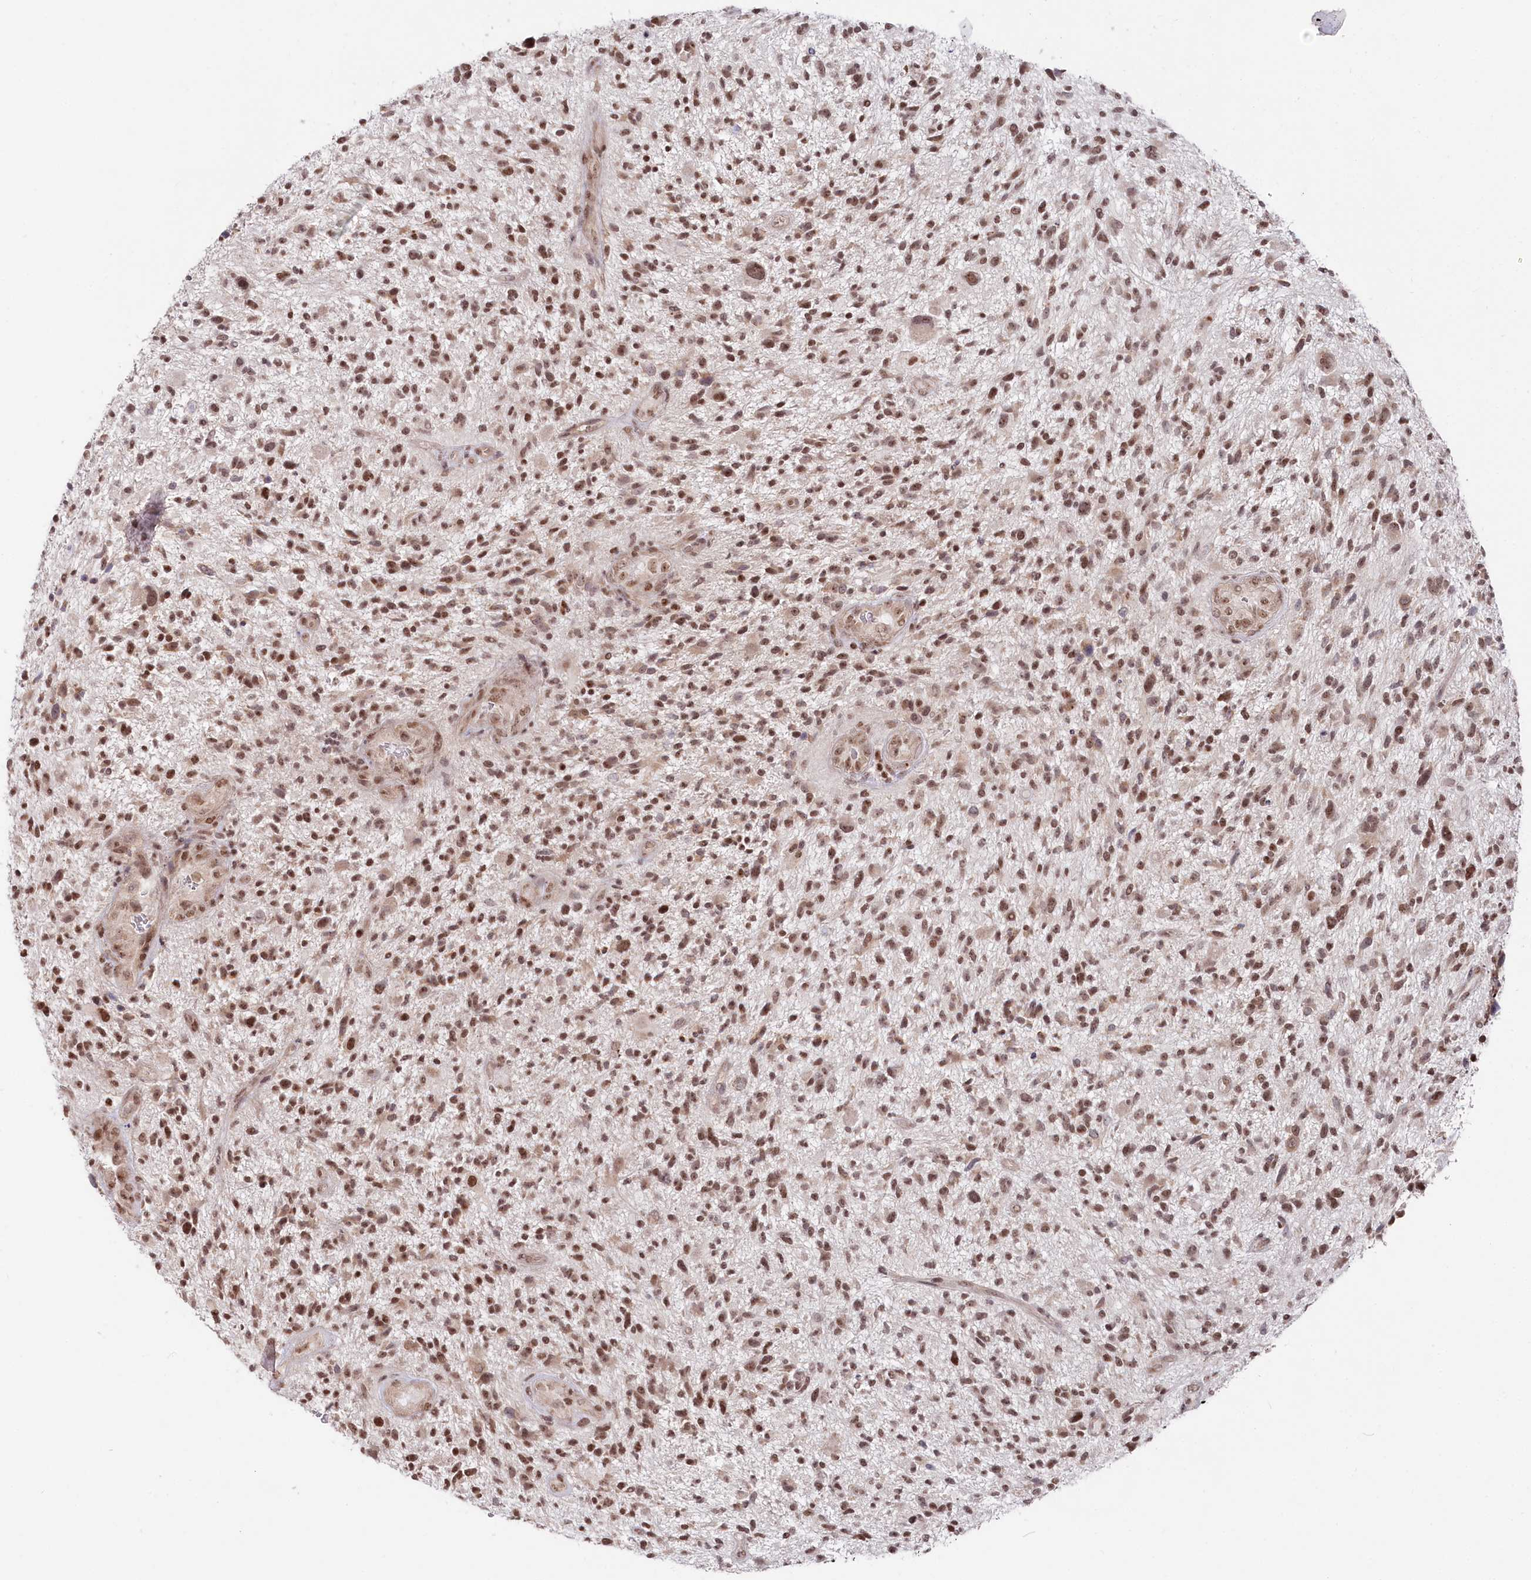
{"staining": {"intensity": "moderate", "quantity": ">75%", "location": "nuclear"}, "tissue": "glioma", "cell_type": "Tumor cells", "image_type": "cancer", "snomed": [{"axis": "morphology", "description": "Glioma, malignant, High grade"}, {"axis": "topography", "description": "Brain"}], "caption": "The histopathology image demonstrates immunohistochemical staining of malignant high-grade glioma. There is moderate nuclear positivity is present in about >75% of tumor cells.", "gene": "CGGBP1", "patient": {"sex": "male", "age": 47}}